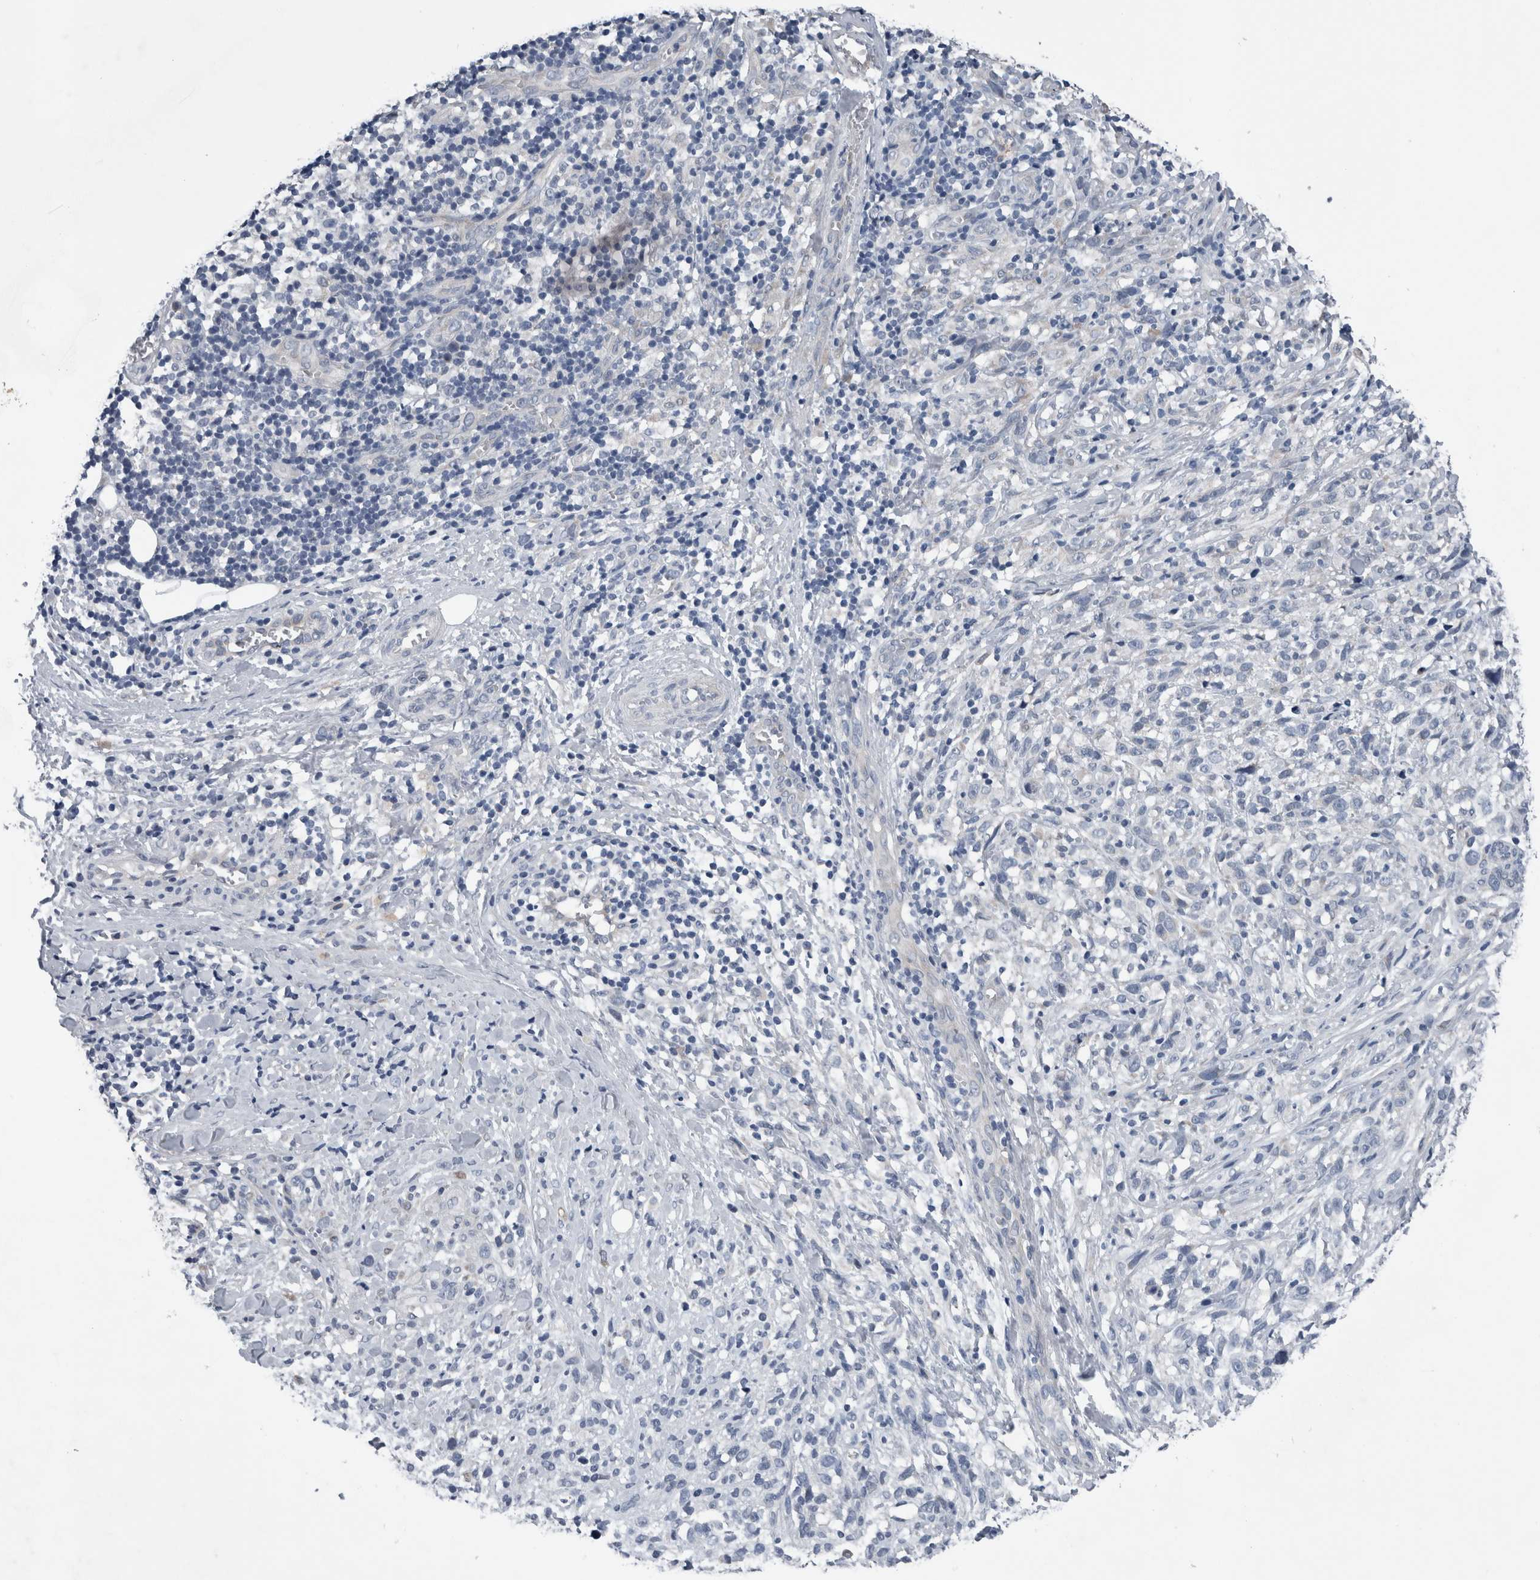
{"staining": {"intensity": "negative", "quantity": "none", "location": "none"}, "tissue": "melanoma", "cell_type": "Tumor cells", "image_type": "cancer", "snomed": [{"axis": "morphology", "description": "Malignant melanoma, NOS"}, {"axis": "topography", "description": "Skin"}], "caption": "Histopathology image shows no protein staining in tumor cells of melanoma tissue. The staining is performed using DAB brown chromogen with nuclei counter-stained in using hematoxylin.", "gene": "CRNN", "patient": {"sex": "female", "age": 55}}